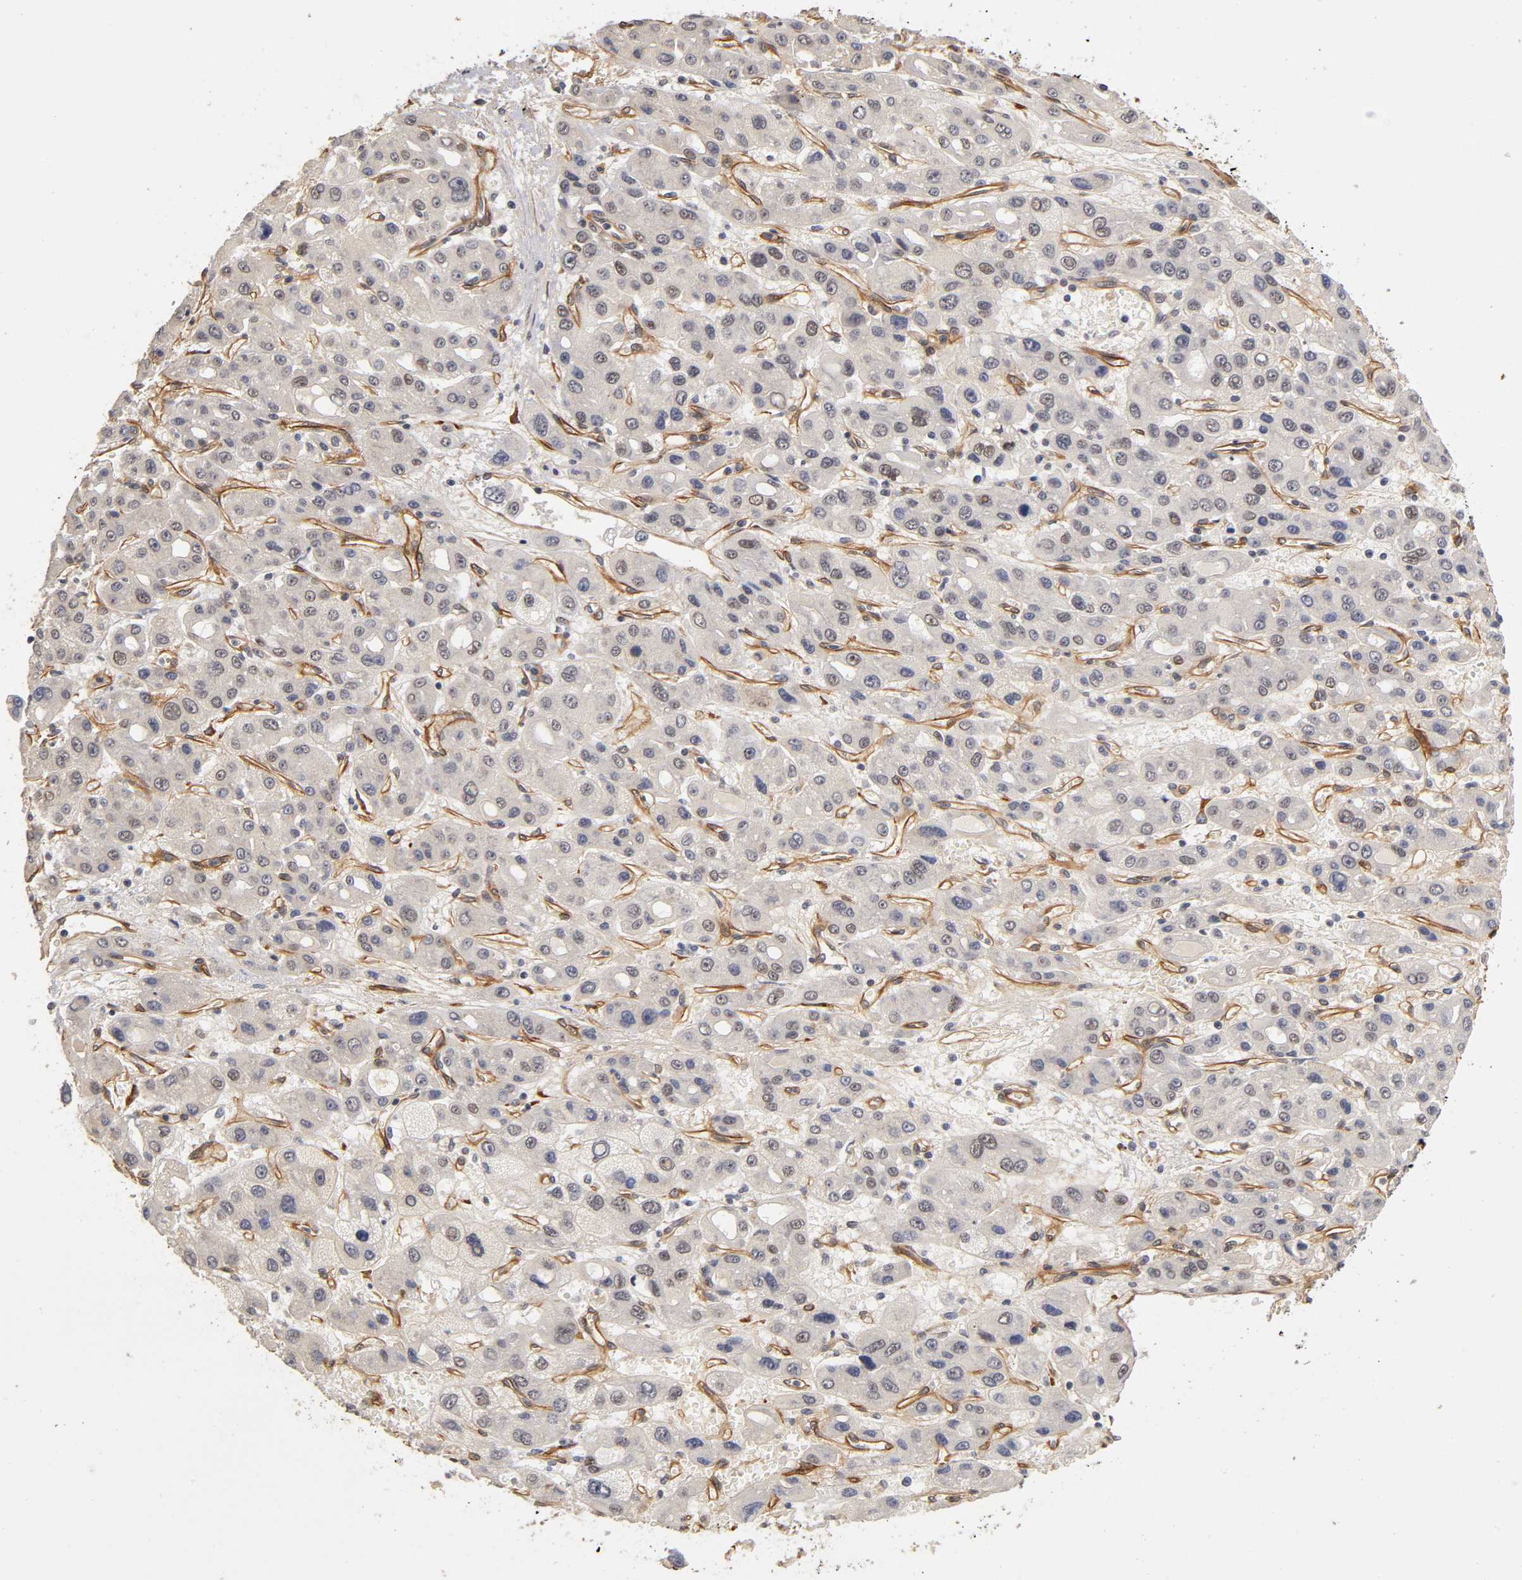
{"staining": {"intensity": "negative", "quantity": "none", "location": "none"}, "tissue": "liver cancer", "cell_type": "Tumor cells", "image_type": "cancer", "snomed": [{"axis": "morphology", "description": "Carcinoma, Hepatocellular, NOS"}, {"axis": "topography", "description": "Liver"}], "caption": "Image shows no protein expression in tumor cells of hepatocellular carcinoma (liver) tissue.", "gene": "LAMB1", "patient": {"sex": "male", "age": 55}}